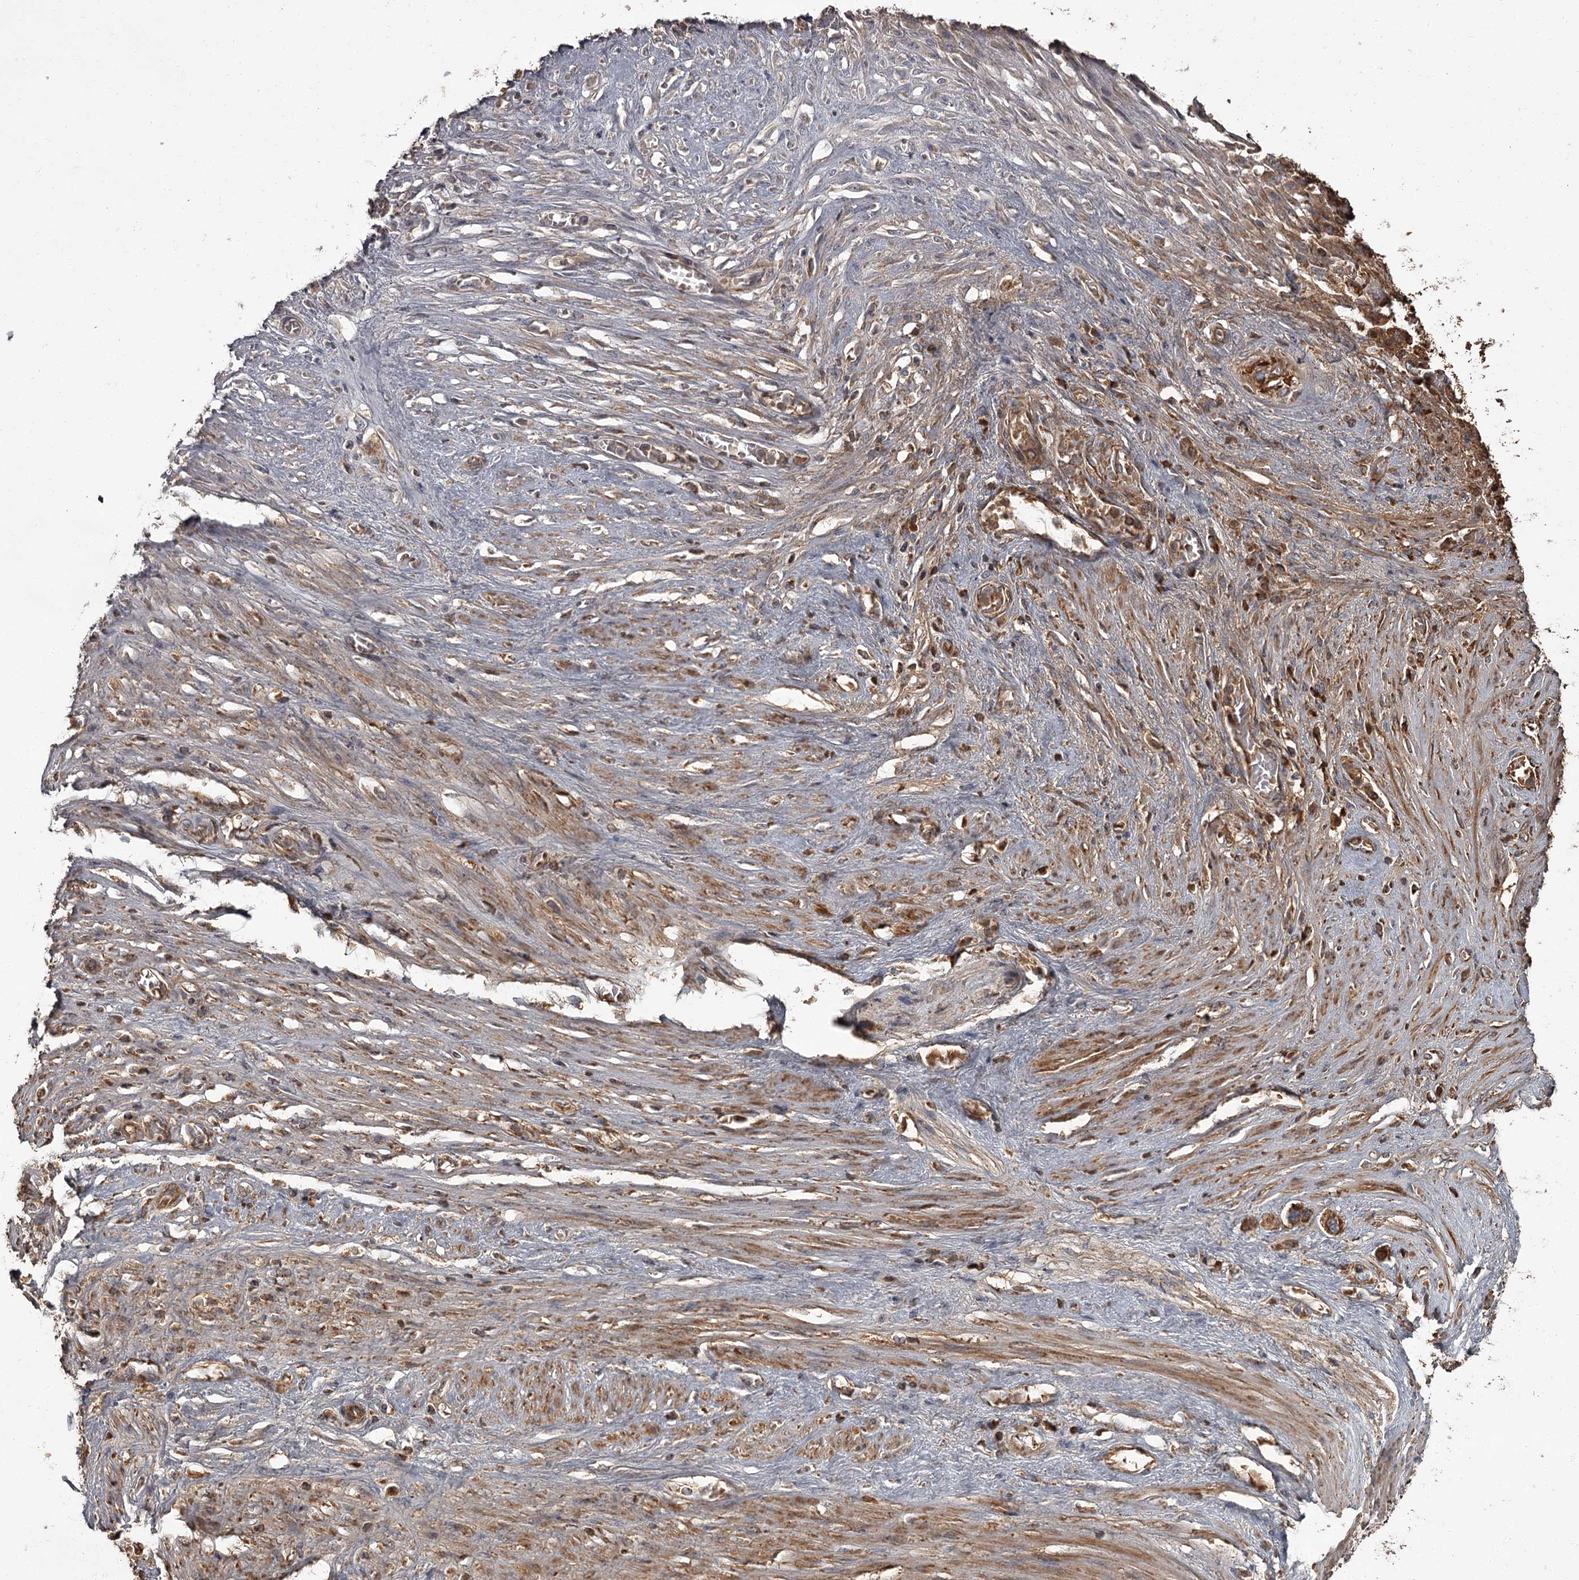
{"staining": {"intensity": "strong", "quantity": ">75%", "location": "cytoplasmic/membranous"}, "tissue": "stomach cancer", "cell_type": "Tumor cells", "image_type": "cancer", "snomed": [{"axis": "morphology", "description": "Adenocarcinoma, NOS"}, {"axis": "morphology", "description": "Adenocarcinoma, High grade"}, {"axis": "topography", "description": "Stomach, upper"}, {"axis": "topography", "description": "Stomach, lower"}], "caption": "An image of stomach cancer (high-grade adenocarcinoma) stained for a protein shows strong cytoplasmic/membranous brown staining in tumor cells.", "gene": "THAP9", "patient": {"sex": "female", "age": 65}}